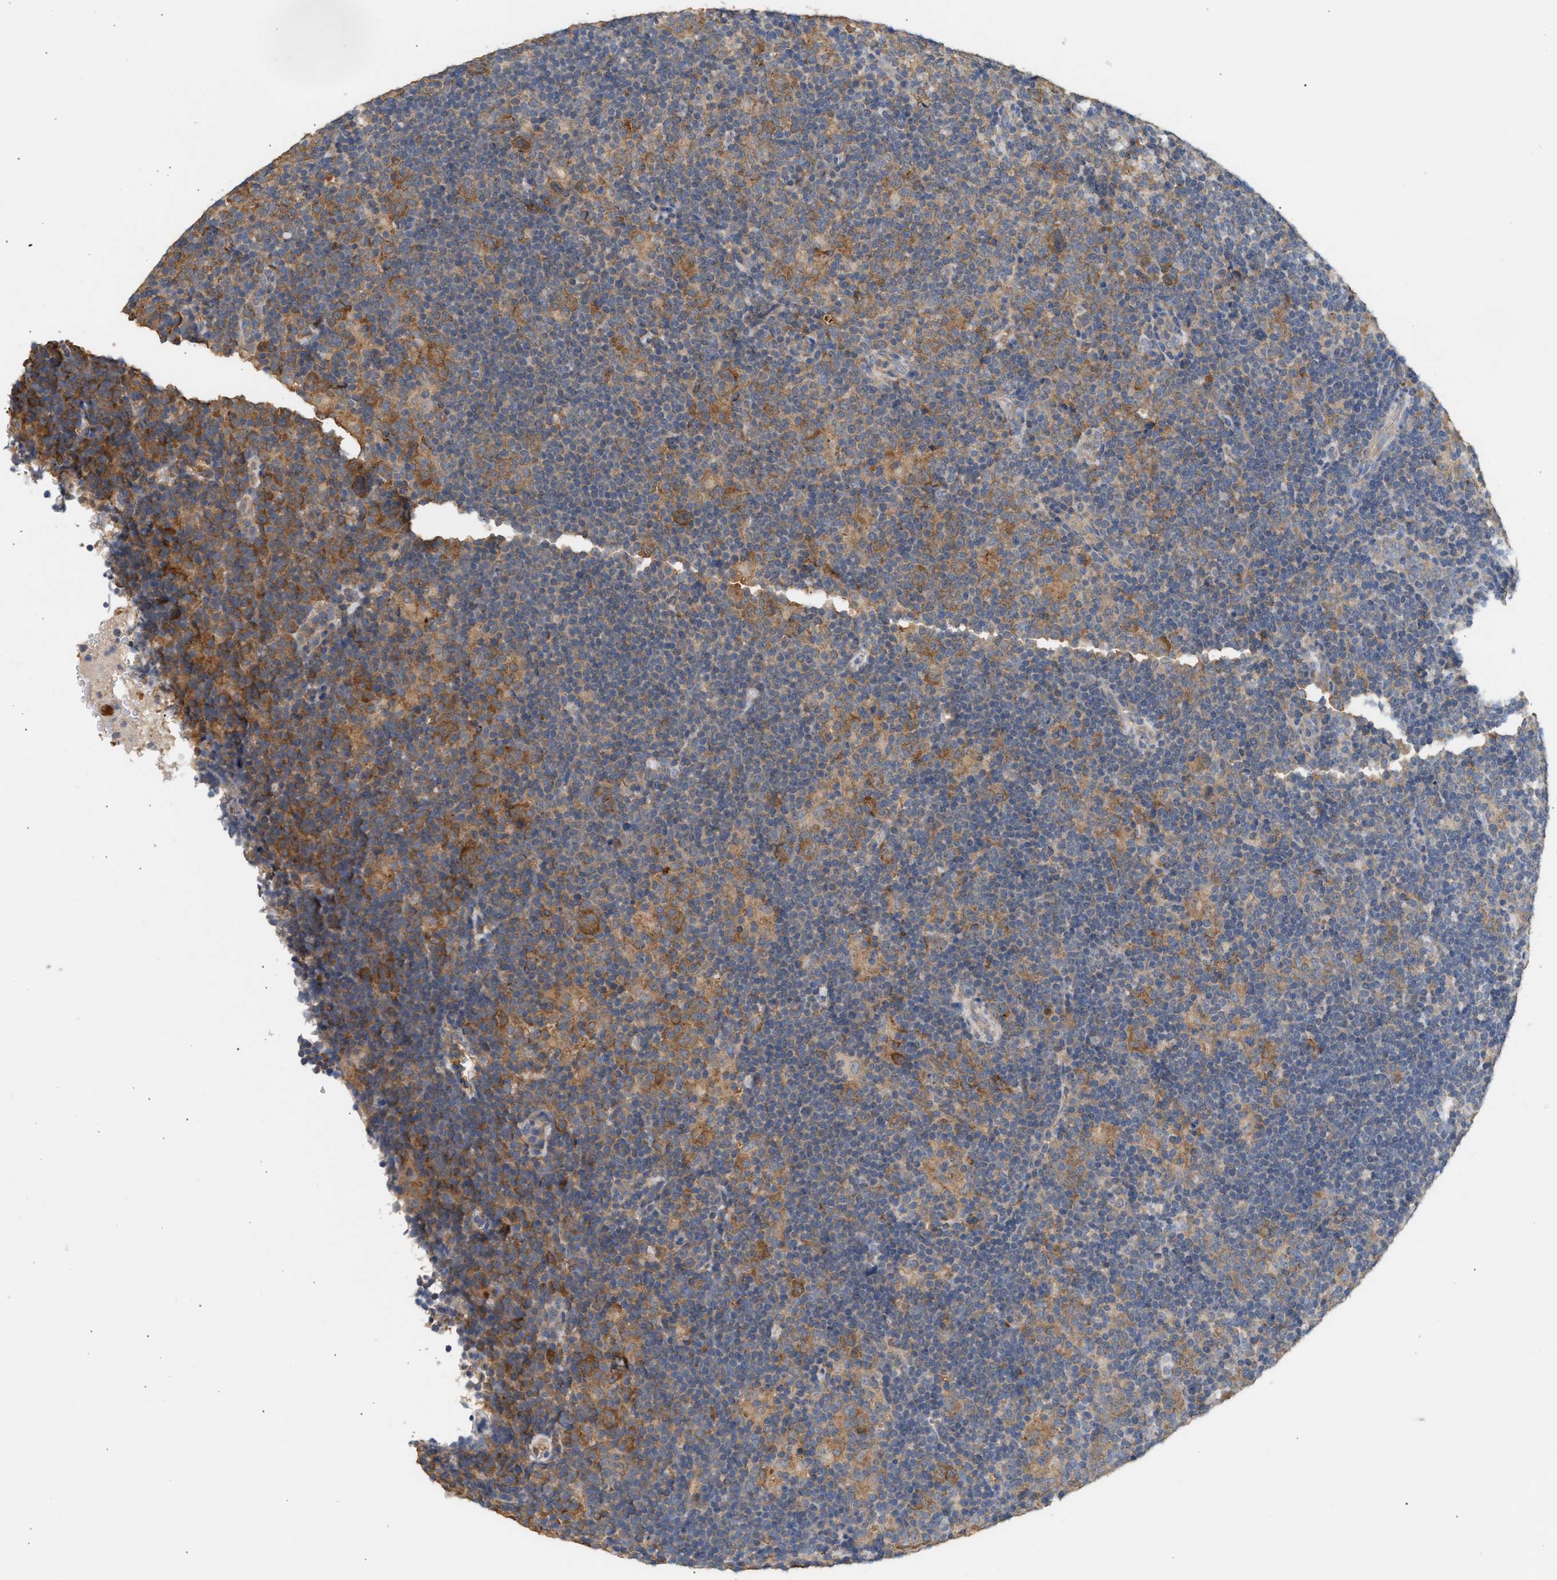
{"staining": {"intensity": "moderate", "quantity": ">75%", "location": "cytoplasmic/membranous"}, "tissue": "lymphoma", "cell_type": "Tumor cells", "image_type": "cancer", "snomed": [{"axis": "morphology", "description": "Hodgkin's disease, NOS"}, {"axis": "topography", "description": "Lymph node"}], "caption": "Immunohistochemistry (IHC) of Hodgkin's disease reveals medium levels of moderate cytoplasmic/membranous expression in about >75% of tumor cells.", "gene": "GCN1", "patient": {"sex": "female", "age": 57}}